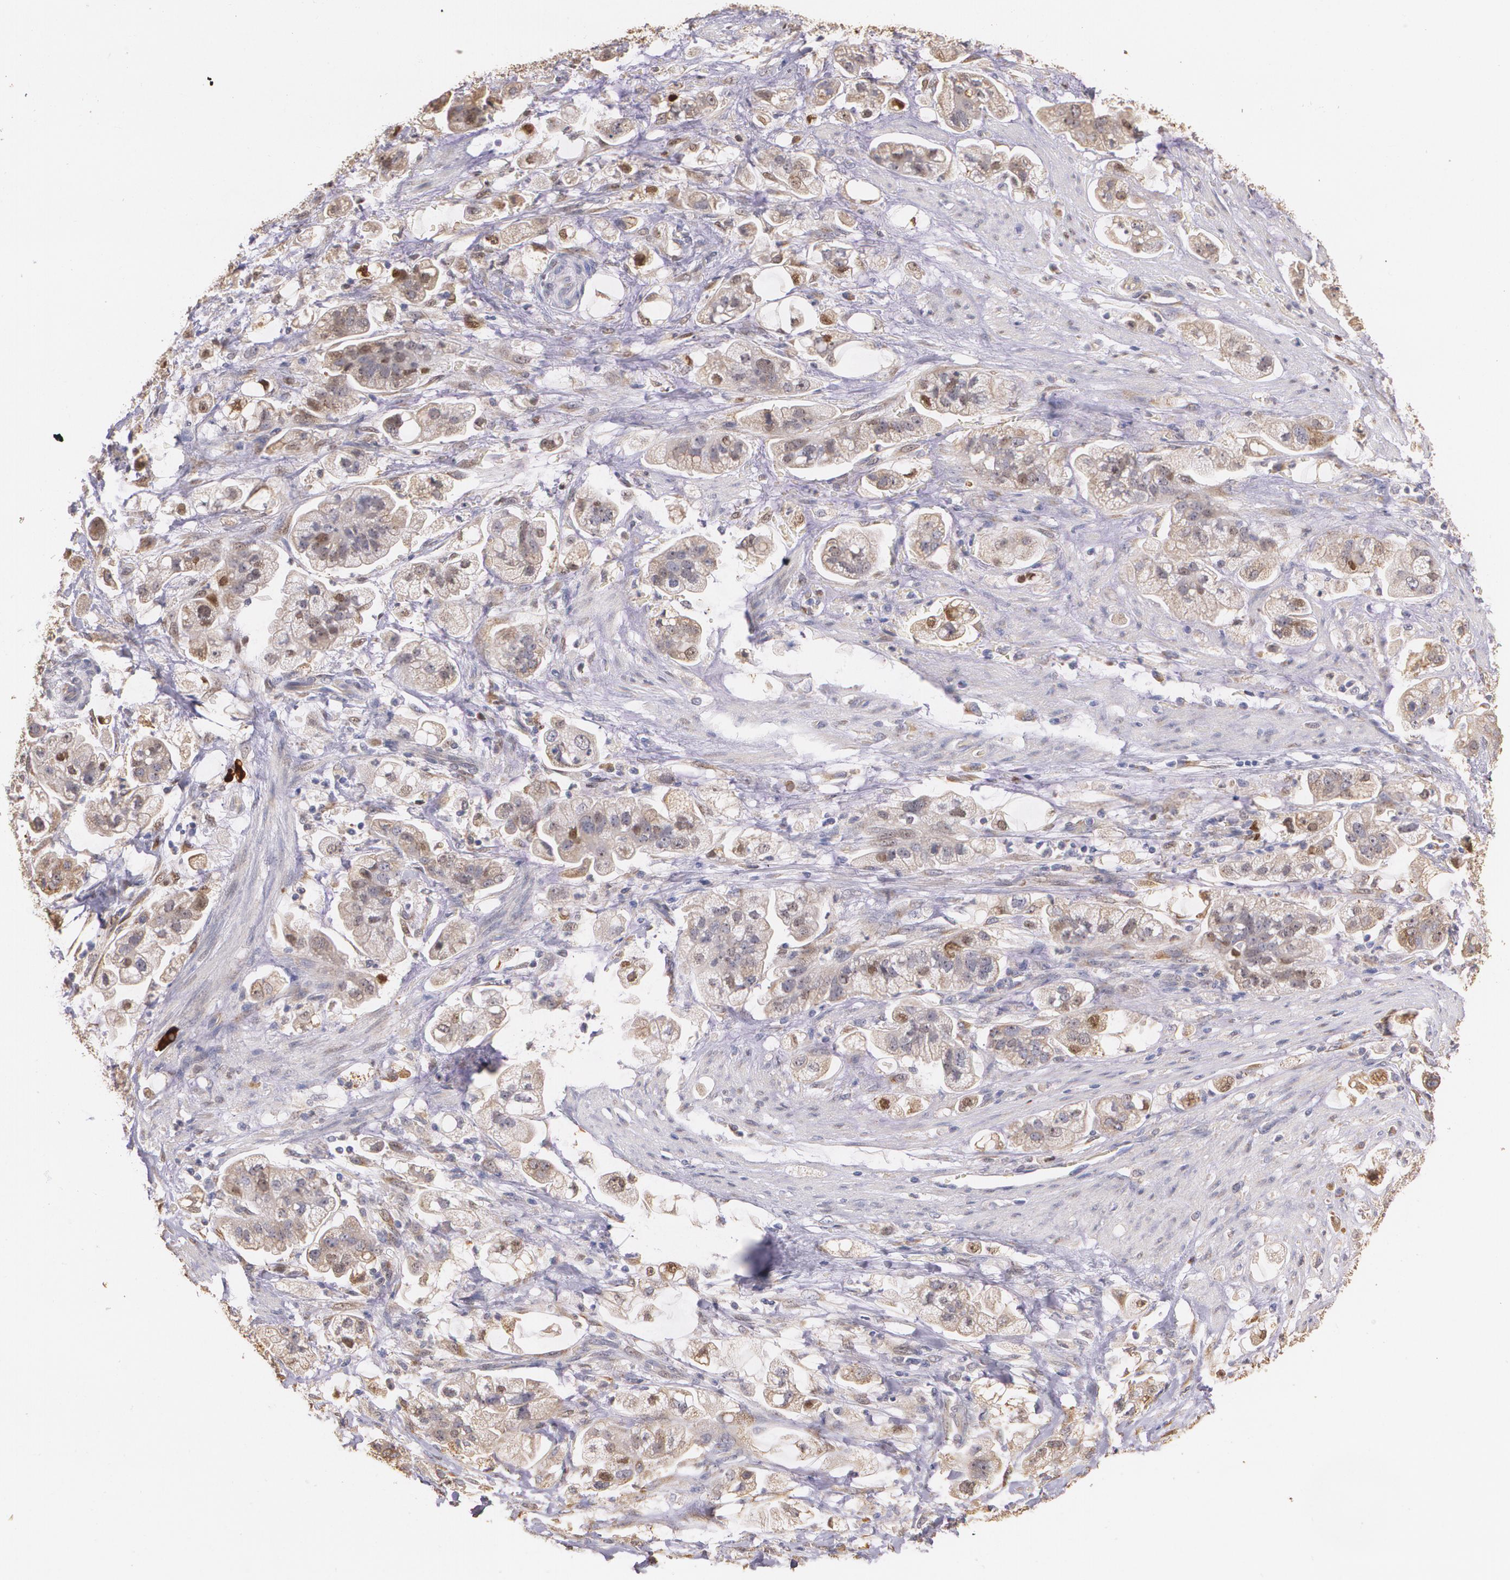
{"staining": {"intensity": "moderate", "quantity": ">75%", "location": "cytoplasmic/membranous"}, "tissue": "stomach cancer", "cell_type": "Tumor cells", "image_type": "cancer", "snomed": [{"axis": "morphology", "description": "Adenocarcinoma, NOS"}, {"axis": "topography", "description": "Stomach"}], "caption": "Protein expression analysis of stomach adenocarcinoma shows moderate cytoplasmic/membranous expression in about >75% of tumor cells.", "gene": "ATF3", "patient": {"sex": "male", "age": 62}}